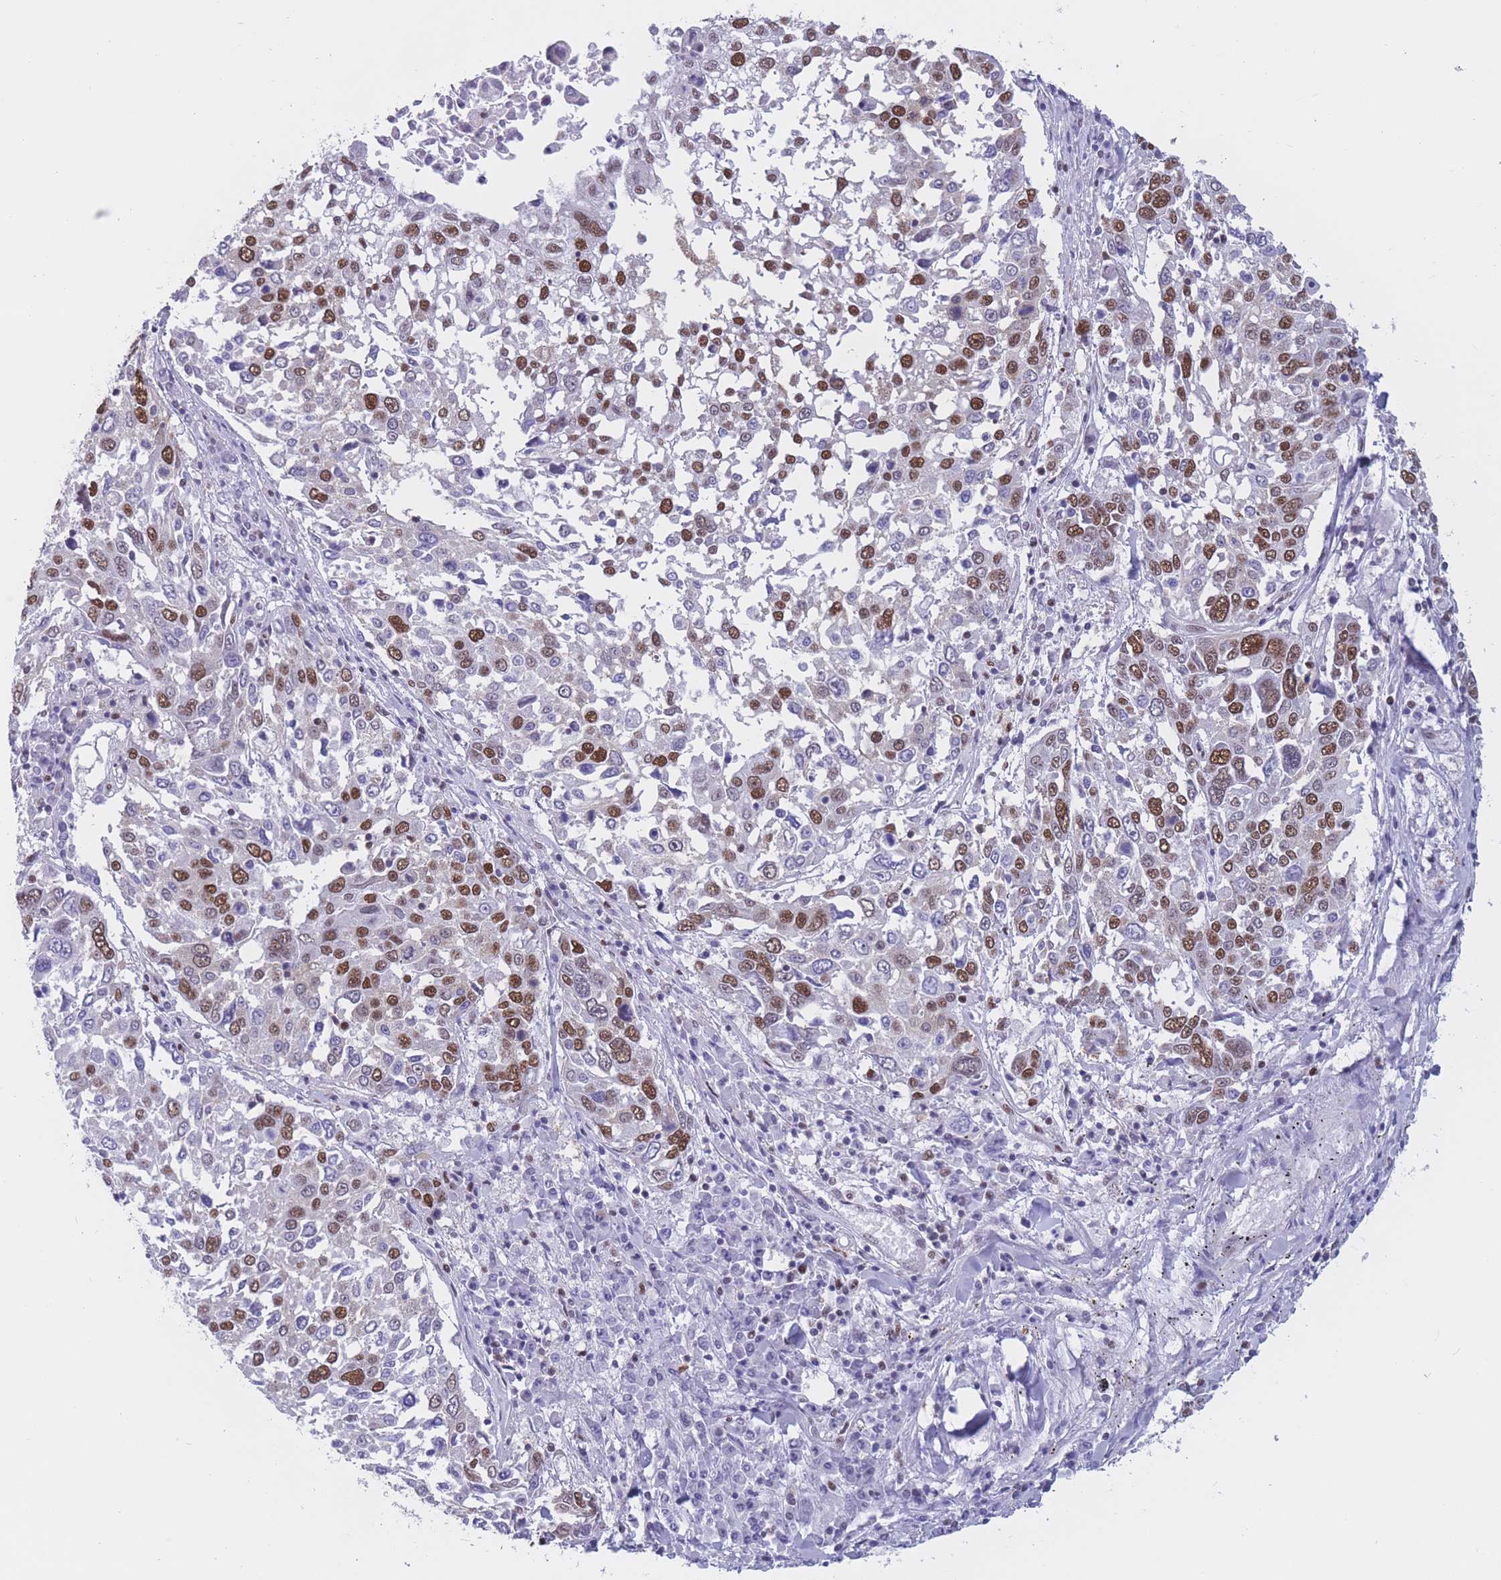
{"staining": {"intensity": "strong", "quantity": ">75%", "location": "nuclear"}, "tissue": "lung cancer", "cell_type": "Tumor cells", "image_type": "cancer", "snomed": [{"axis": "morphology", "description": "Squamous cell carcinoma, NOS"}, {"axis": "topography", "description": "Lung"}], "caption": "This is a photomicrograph of IHC staining of squamous cell carcinoma (lung), which shows strong positivity in the nuclear of tumor cells.", "gene": "NASP", "patient": {"sex": "male", "age": 65}}